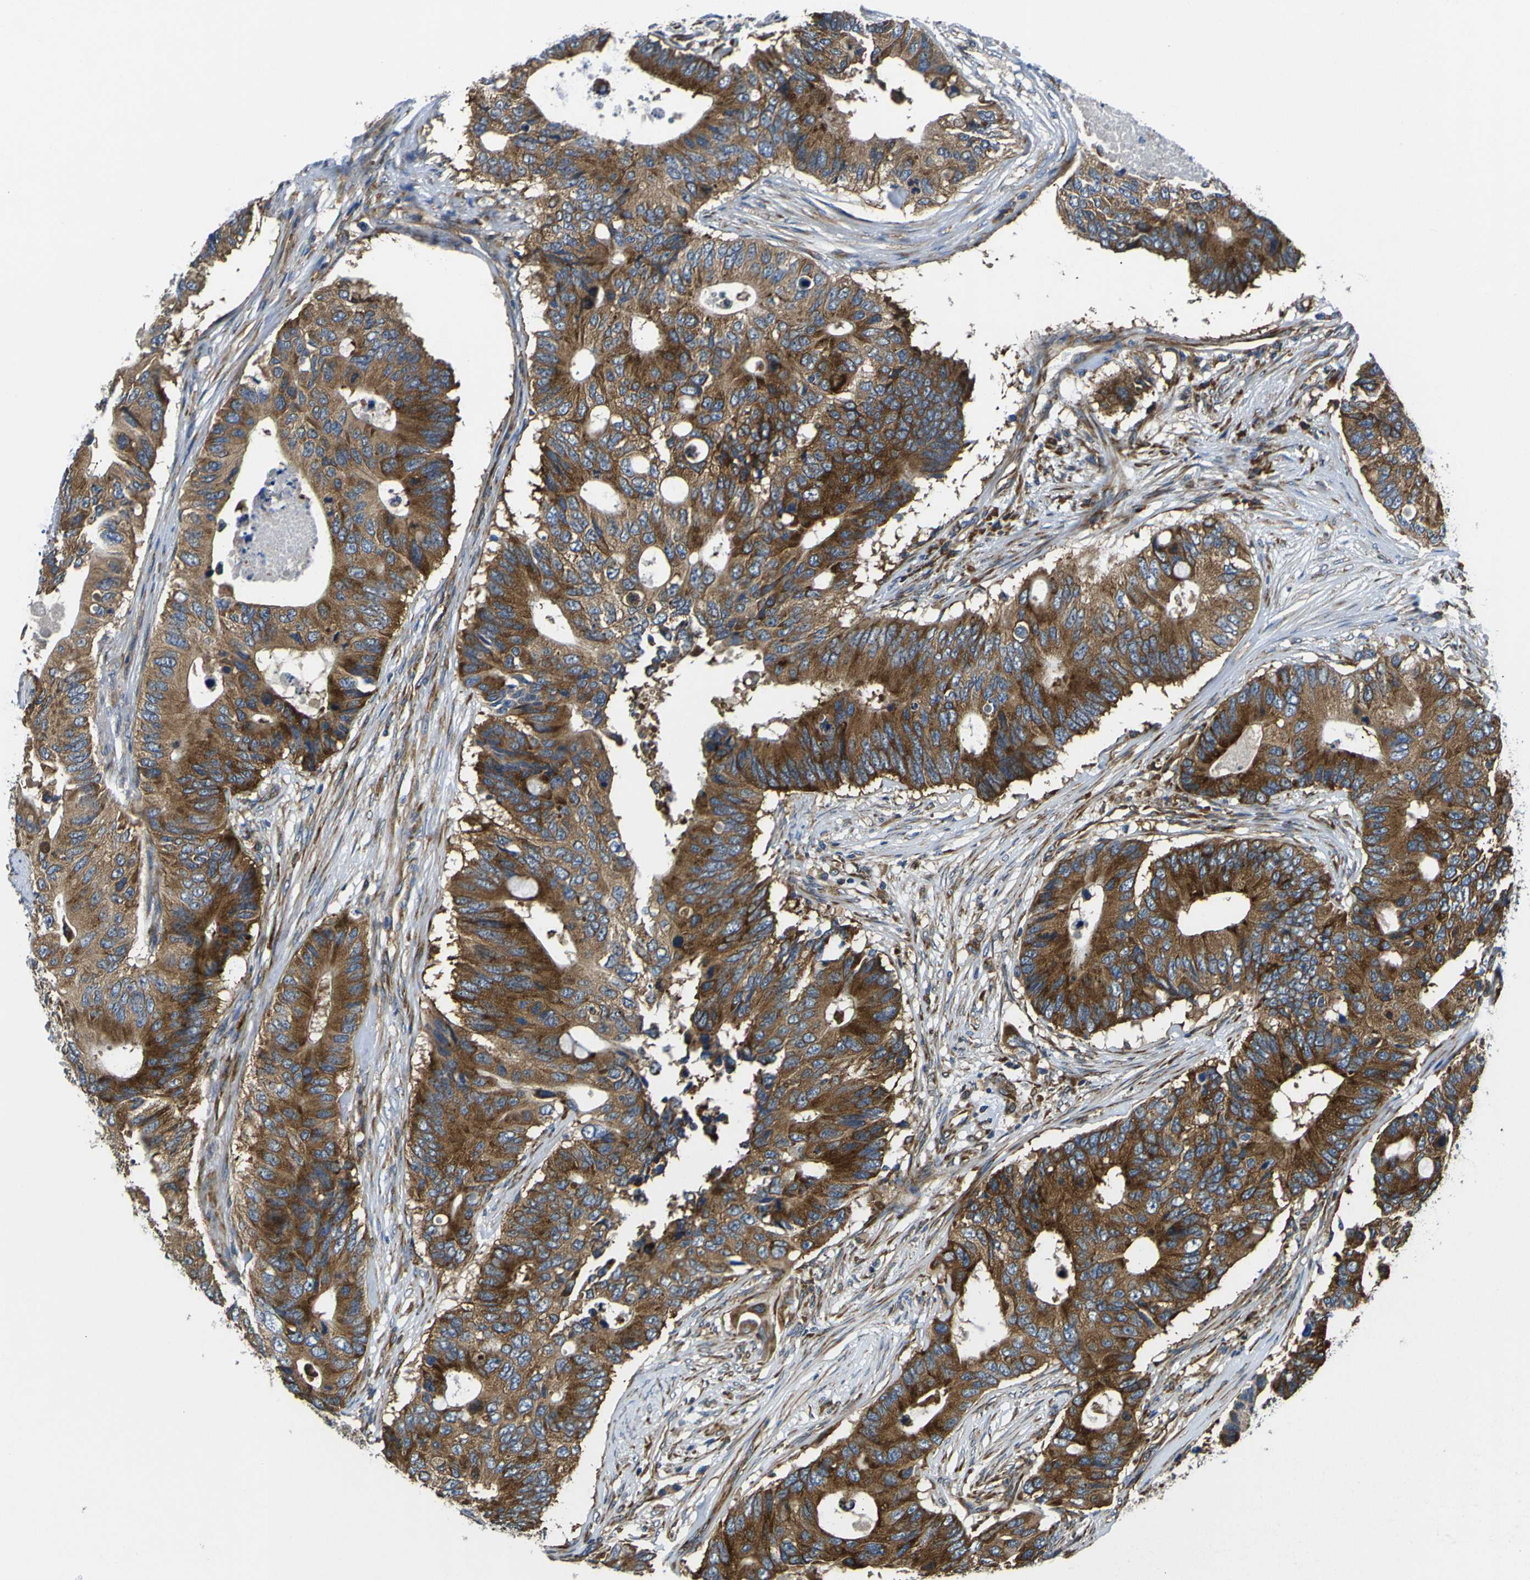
{"staining": {"intensity": "strong", "quantity": ">75%", "location": "cytoplasmic/membranous"}, "tissue": "colorectal cancer", "cell_type": "Tumor cells", "image_type": "cancer", "snomed": [{"axis": "morphology", "description": "Adenocarcinoma, NOS"}, {"axis": "topography", "description": "Colon"}], "caption": "This is a micrograph of immunohistochemistry staining of adenocarcinoma (colorectal), which shows strong expression in the cytoplasmic/membranous of tumor cells.", "gene": "RPSA", "patient": {"sex": "male", "age": 71}}